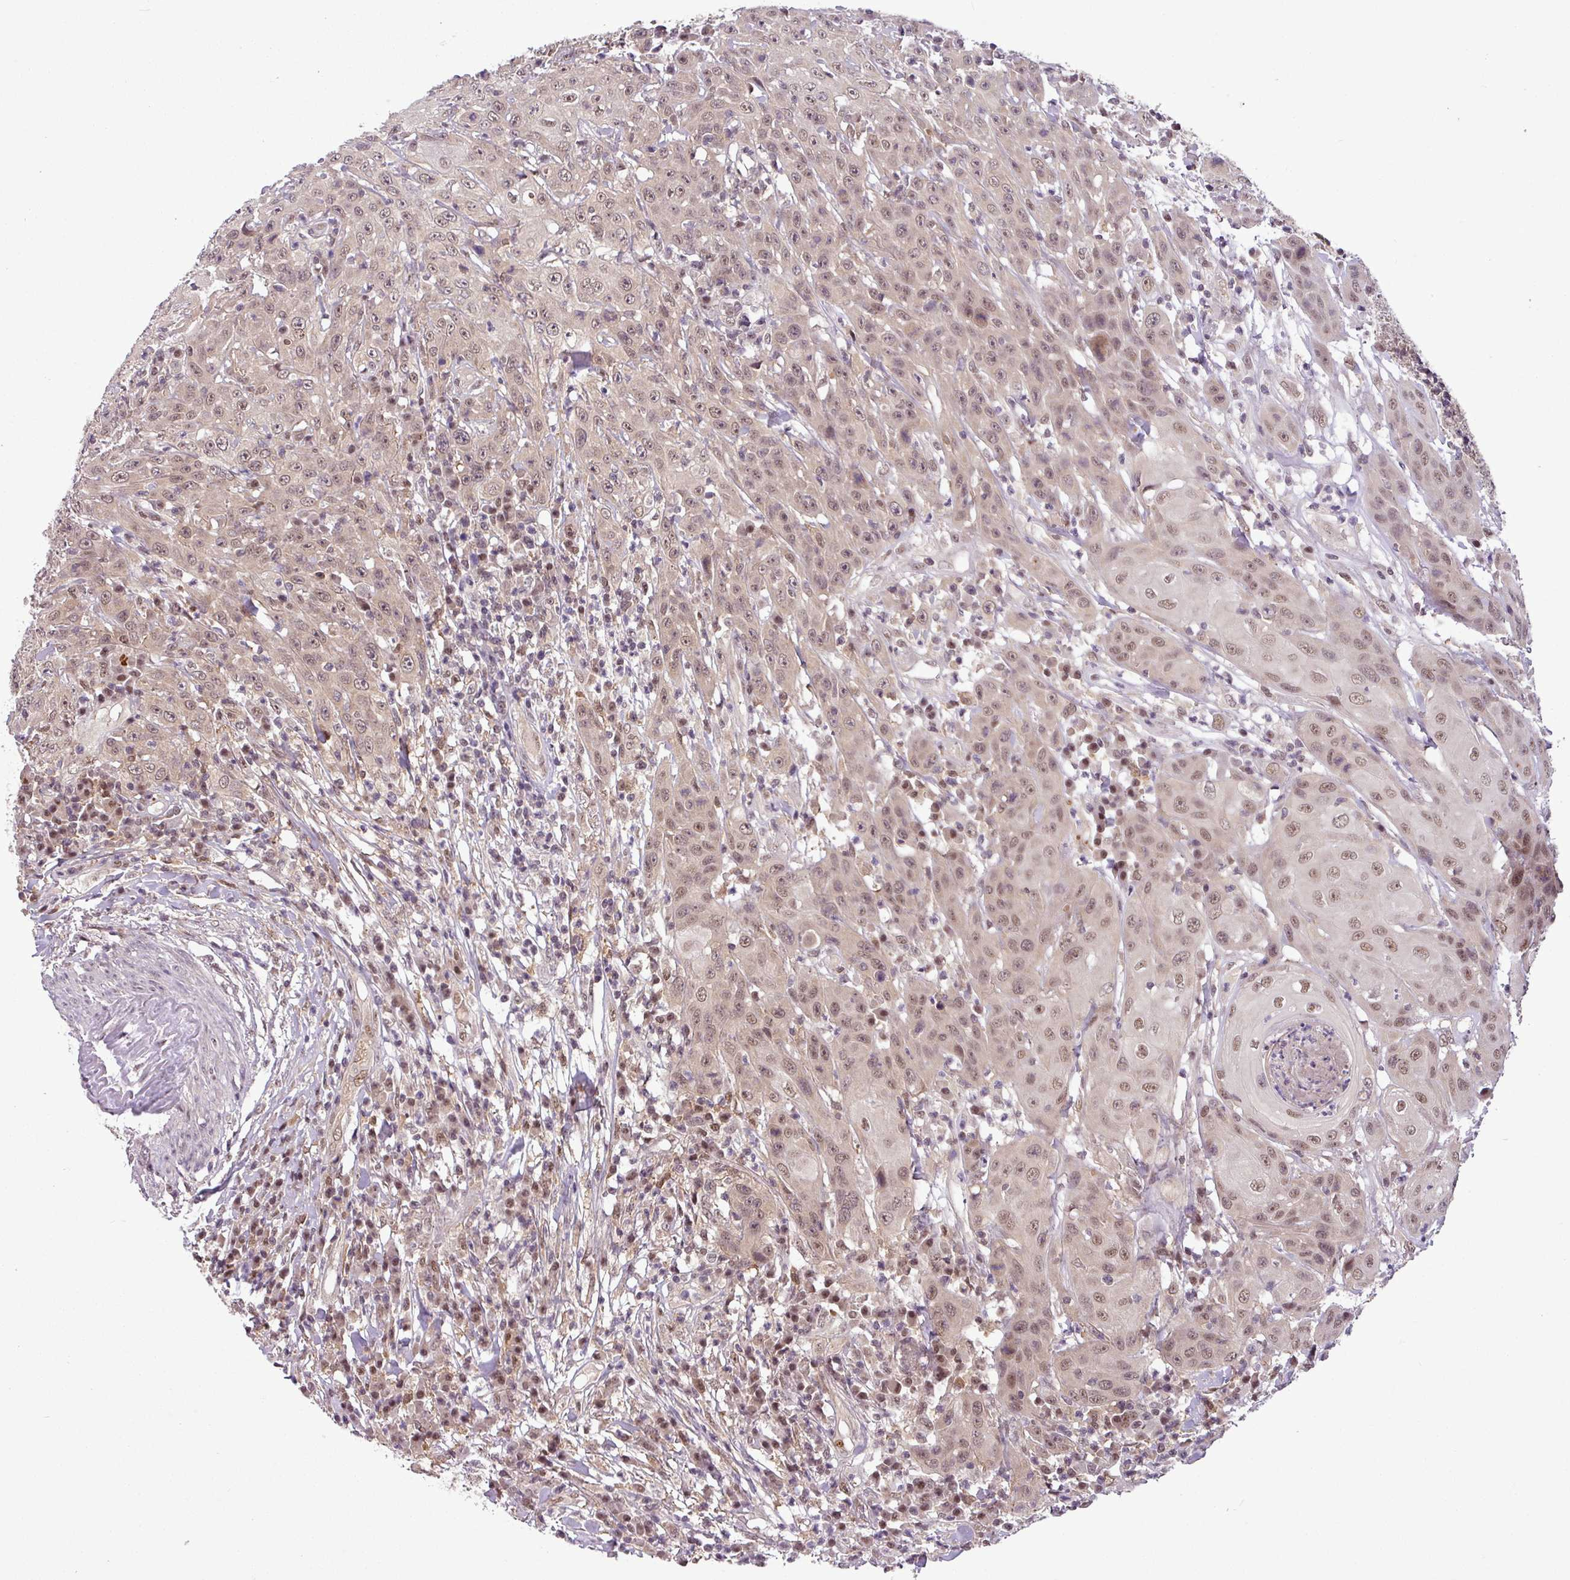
{"staining": {"intensity": "moderate", "quantity": ">75%", "location": "nuclear"}, "tissue": "head and neck cancer", "cell_type": "Tumor cells", "image_type": "cancer", "snomed": [{"axis": "morphology", "description": "Squamous cell carcinoma, NOS"}, {"axis": "topography", "description": "Skin"}, {"axis": "topography", "description": "Head-Neck"}], "caption": "A high-resolution photomicrograph shows immunohistochemistry (IHC) staining of head and neck squamous cell carcinoma, which reveals moderate nuclear staining in approximately >75% of tumor cells.", "gene": "MFHAS1", "patient": {"sex": "male", "age": 80}}